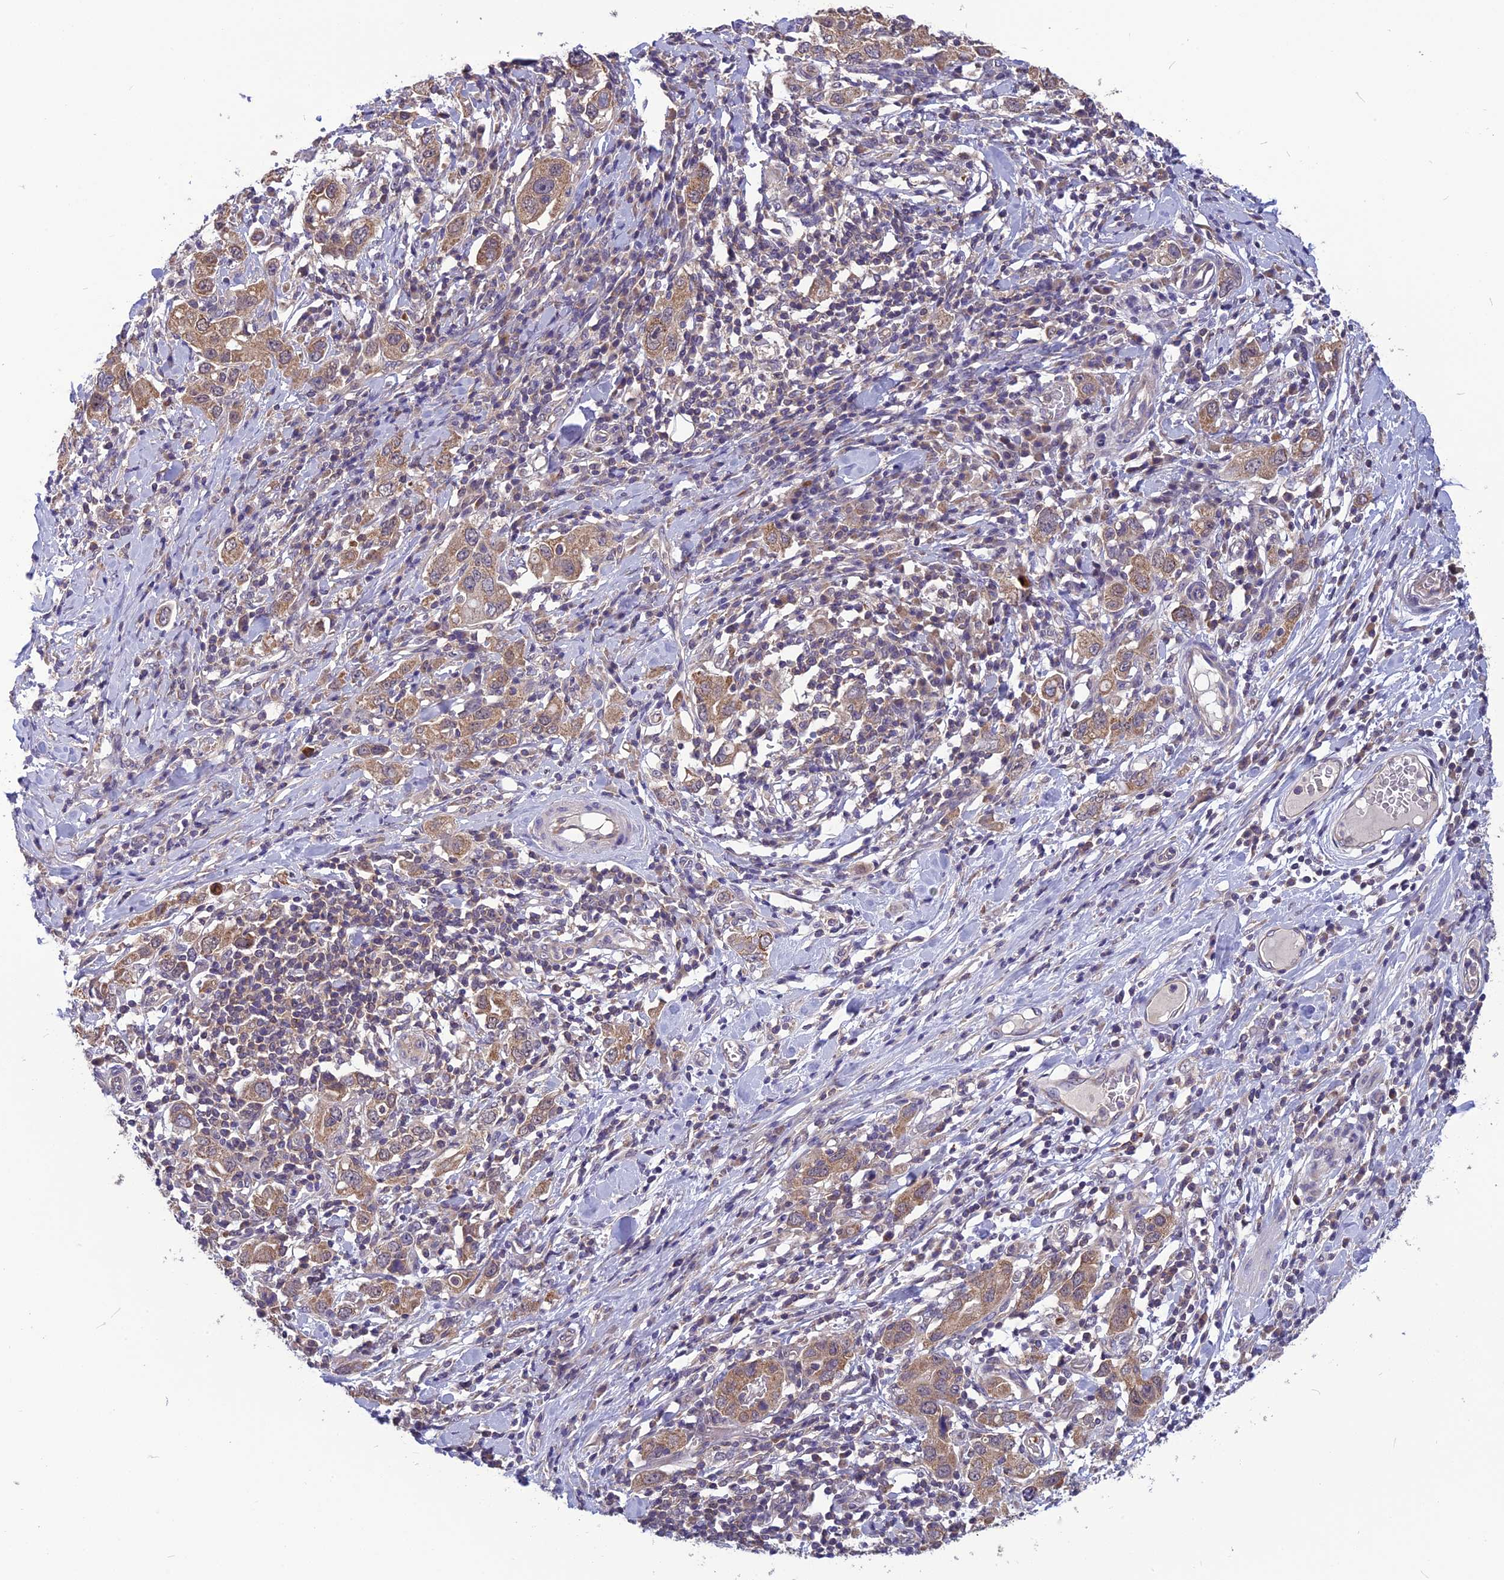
{"staining": {"intensity": "moderate", "quantity": ">75%", "location": "cytoplasmic/membranous"}, "tissue": "stomach cancer", "cell_type": "Tumor cells", "image_type": "cancer", "snomed": [{"axis": "morphology", "description": "Adenocarcinoma, NOS"}, {"axis": "topography", "description": "Stomach, upper"}], "caption": "Adenocarcinoma (stomach) stained for a protein (brown) shows moderate cytoplasmic/membranous positive positivity in approximately >75% of tumor cells.", "gene": "PSMF1", "patient": {"sex": "male", "age": 62}}